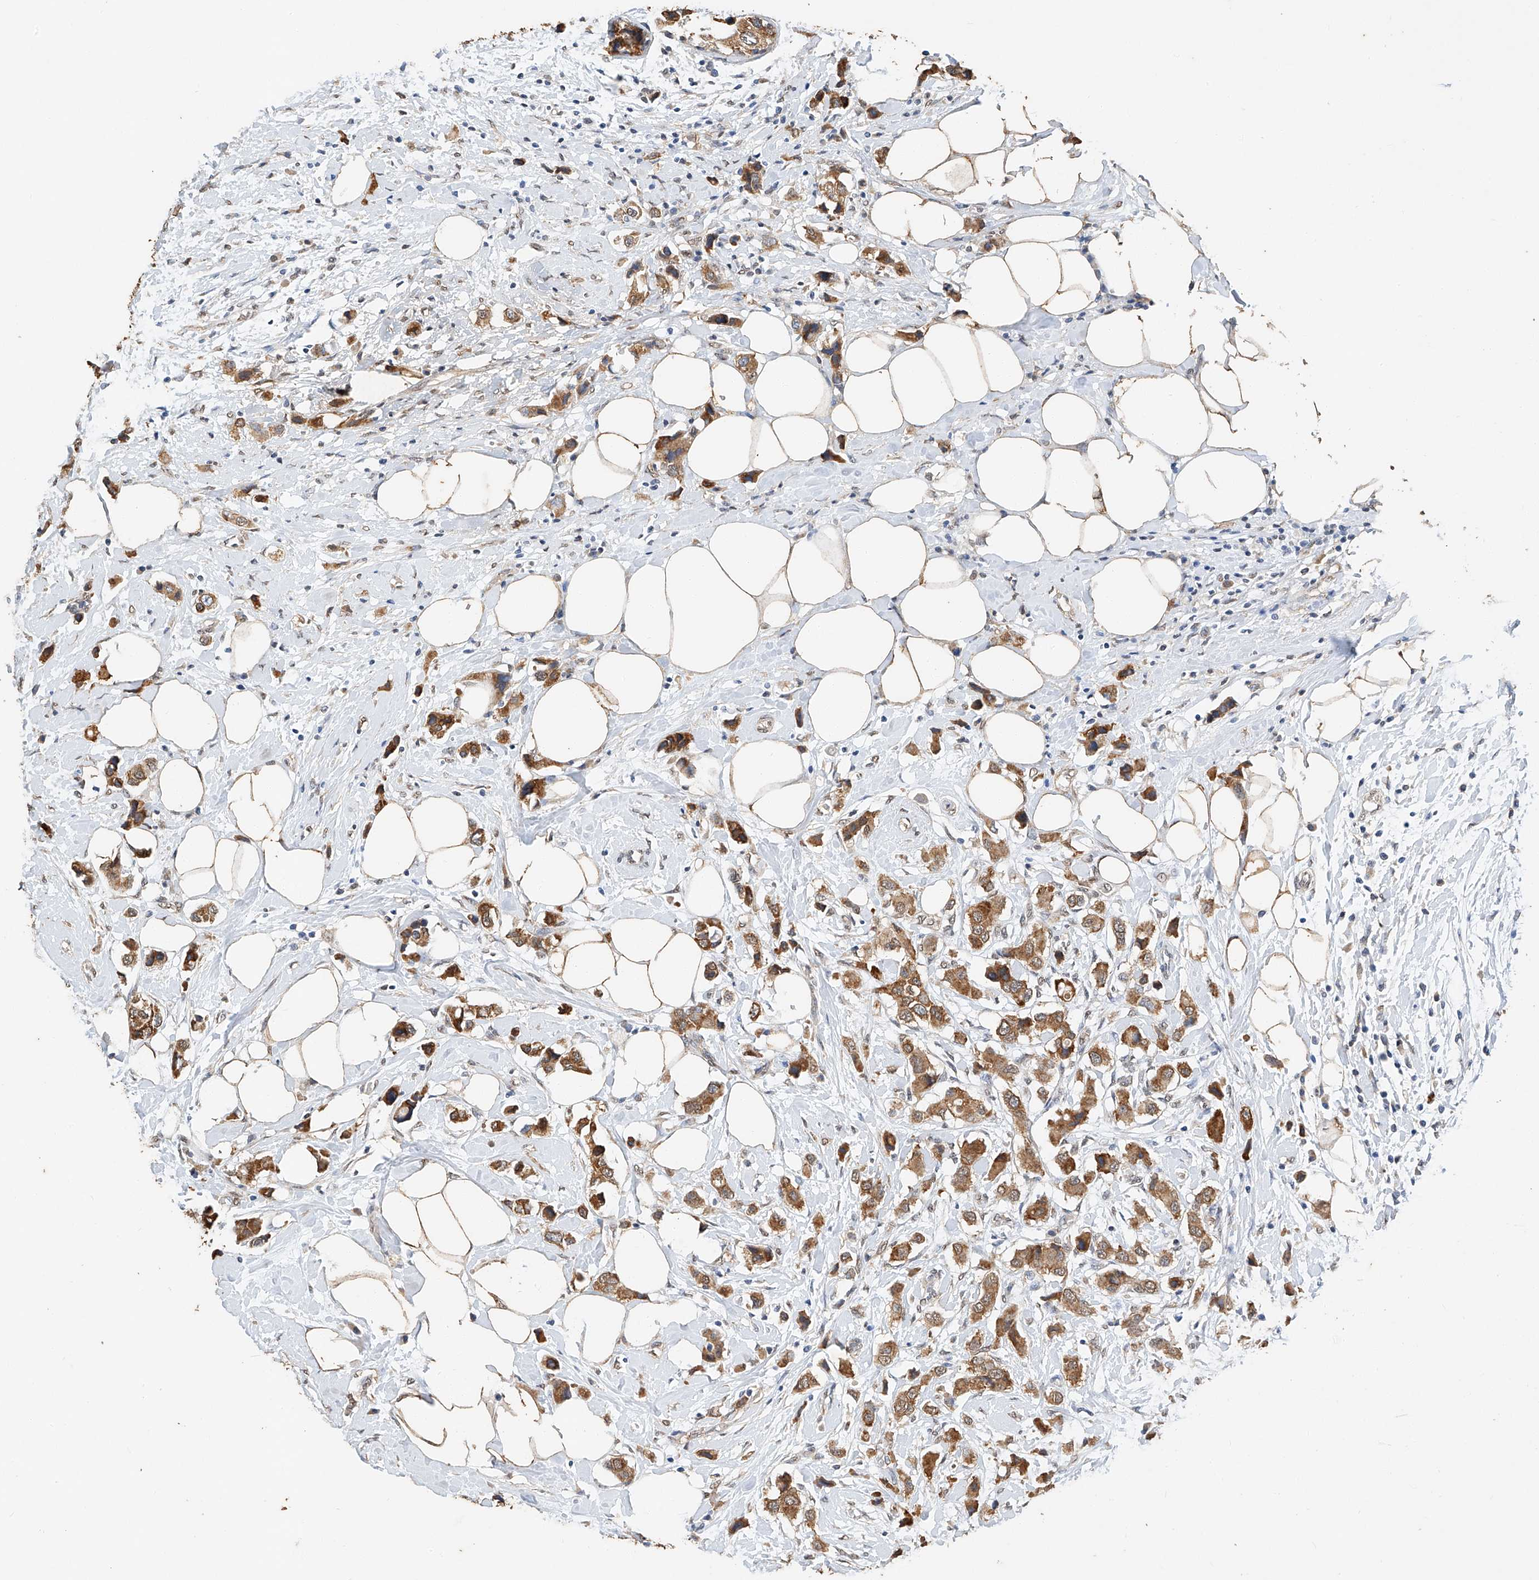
{"staining": {"intensity": "moderate", "quantity": ">75%", "location": "cytoplasmic/membranous"}, "tissue": "breast cancer", "cell_type": "Tumor cells", "image_type": "cancer", "snomed": [{"axis": "morphology", "description": "Normal tissue, NOS"}, {"axis": "morphology", "description": "Duct carcinoma"}, {"axis": "topography", "description": "Breast"}], "caption": "Breast infiltrating ductal carcinoma stained with a brown dye shows moderate cytoplasmic/membranous positive staining in approximately >75% of tumor cells.", "gene": "CERS4", "patient": {"sex": "female", "age": 50}}